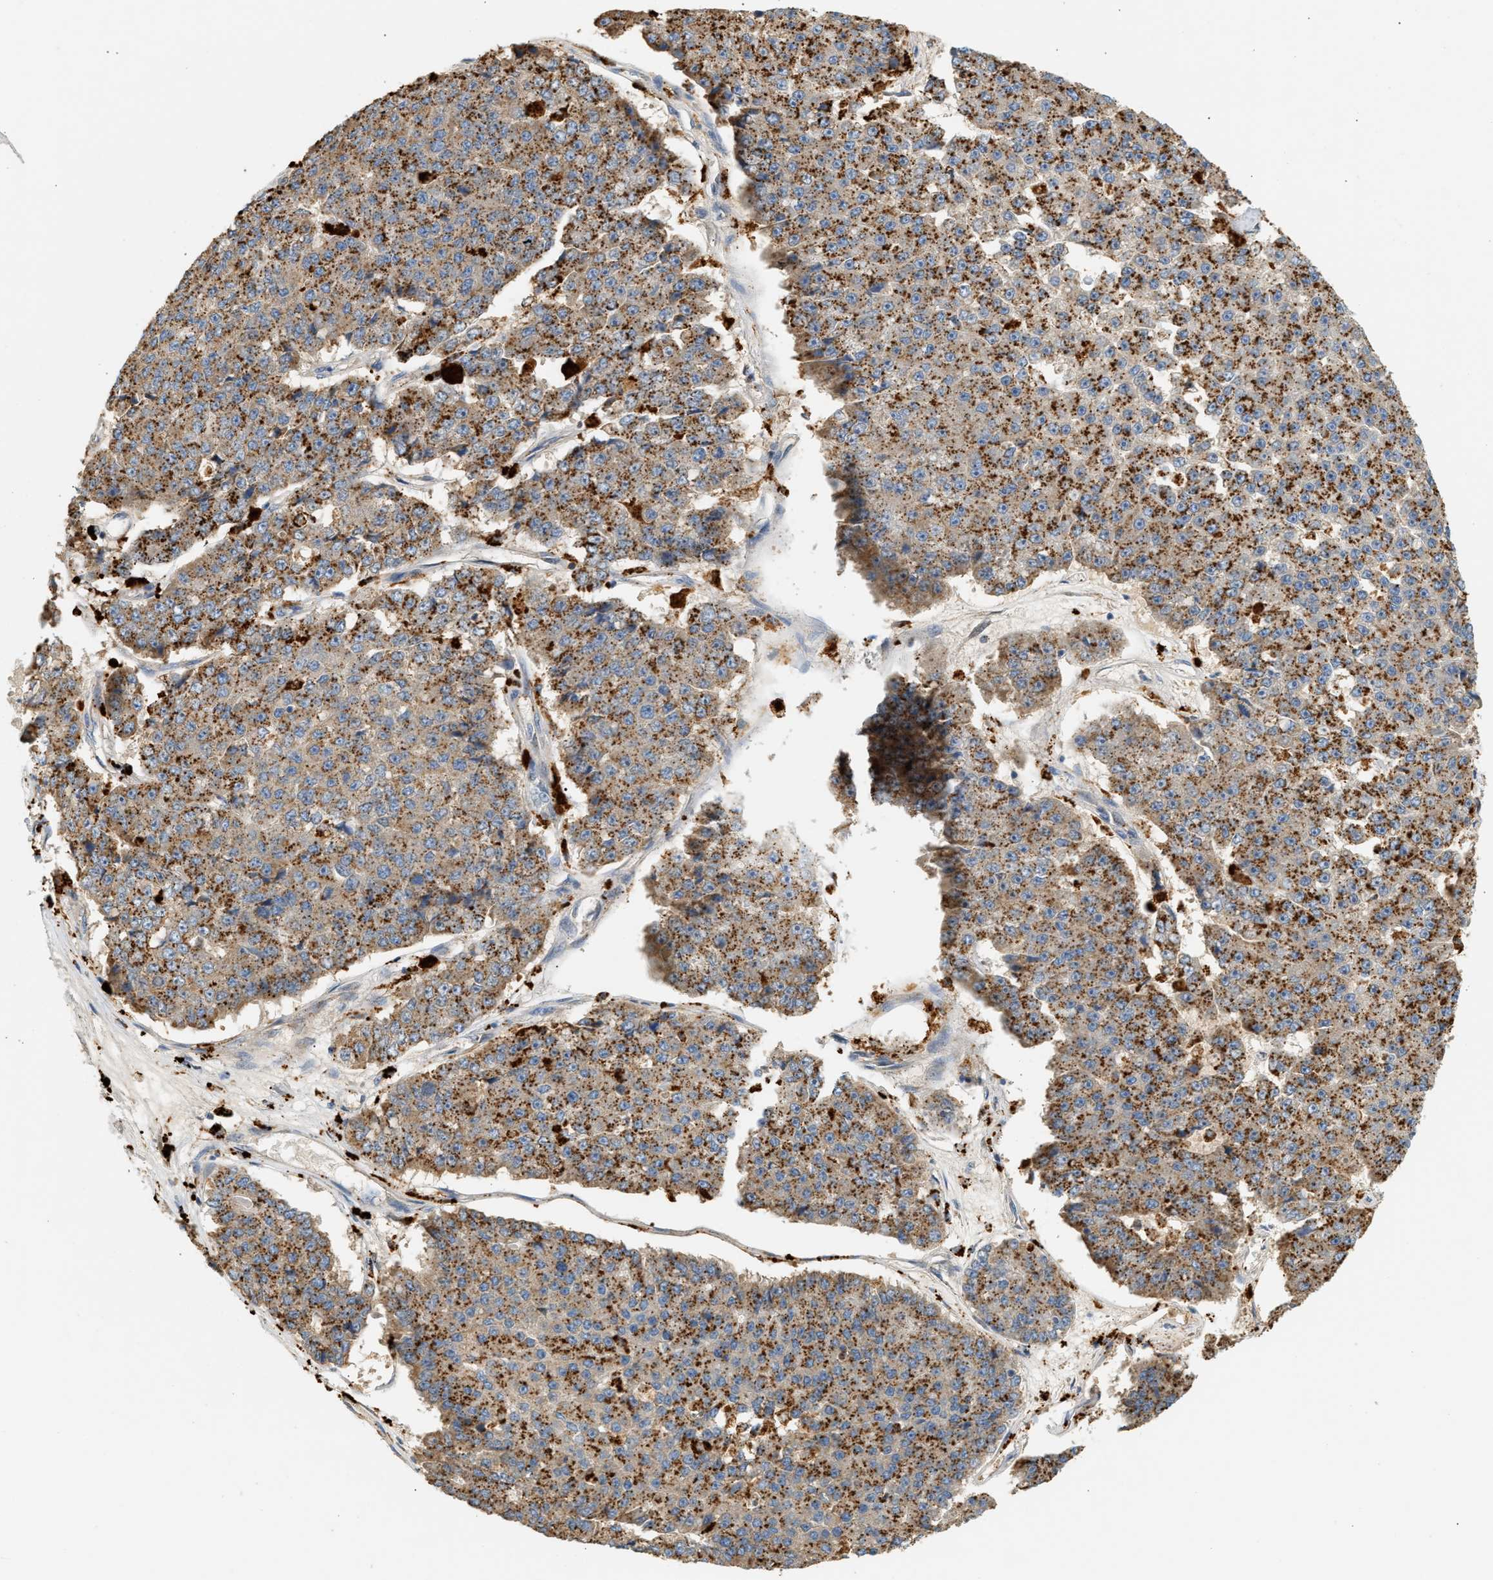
{"staining": {"intensity": "moderate", "quantity": ">75%", "location": "cytoplasmic/membranous"}, "tissue": "pancreatic cancer", "cell_type": "Tumor cells", "image_type": "cancer", "snomed": [{"axis": "morphology", "description": "Adenocarcinoma, NOS"}, {"axis": "topography", "description": "Pancreas"}], "caption": "Moderate cytoplasmic/membranous staining for a protein is present in about >75% of tumor cells of adenocarcinoma (pancreatic) using immunohistochemistry.", "gene": "ENTHD1", "patient": {"sex": "male", "age": 50}}